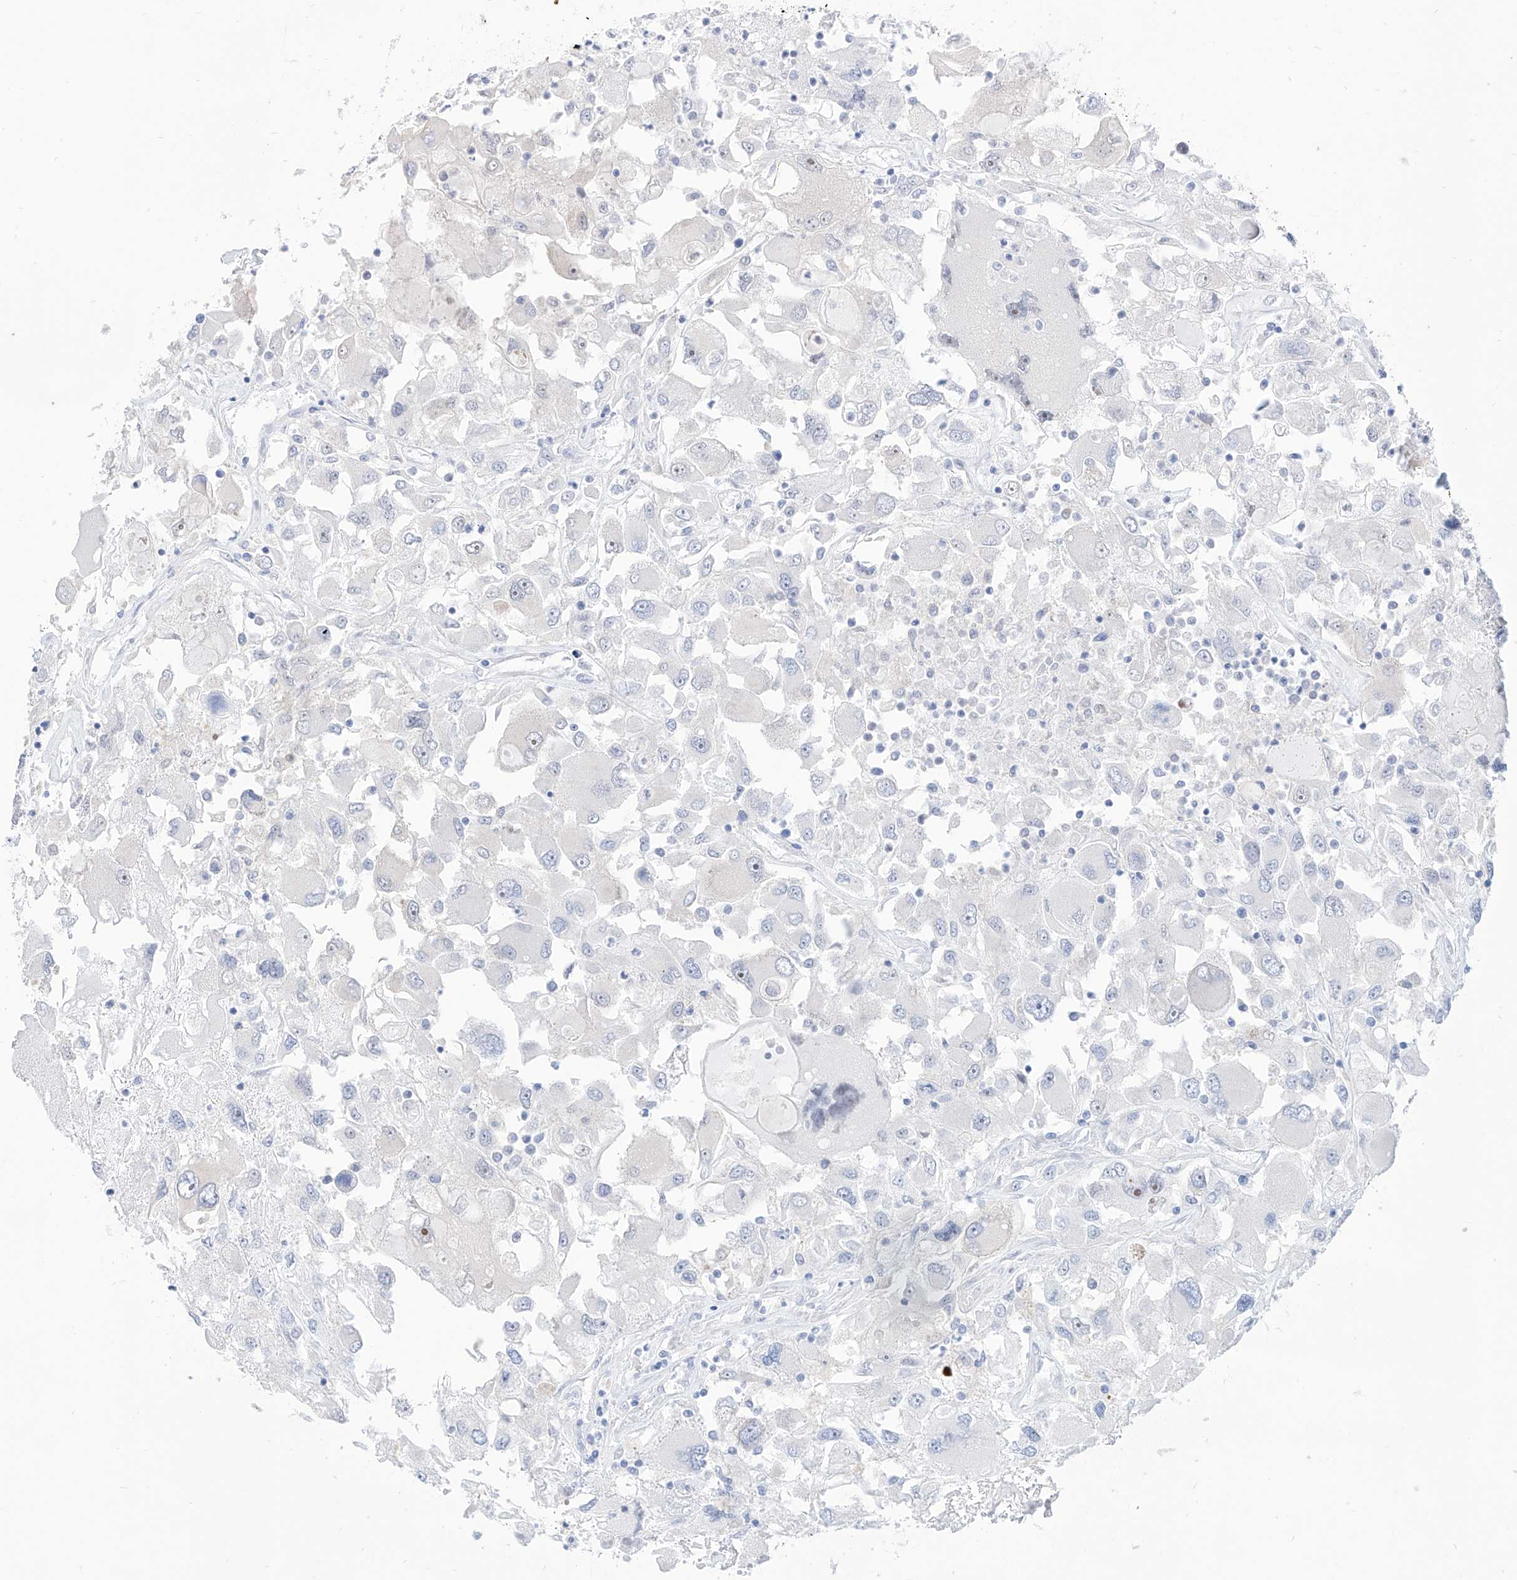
{"staining": {"intensity": "negative", "quantity": "none", "location": "none"}, "tissue": "renal cancer", "cell_type": "Tumor cells", "image_type": "cancer", "snomed": [{"axis": "morphology", "description": "Adenocarcinoma, NOS"}, {"axis": "topography", "description": "Kidney"}], "caption": "Immunohistochemistry (IHC) of adenocarcinoma (renal) demonstrates no expression in tumor cells. (DAB (3,3'-diaminobenzidine) immunohistochemistry visualized using brightfield microscopy, high magnification).", "gene": "PDXK", "patient": {"sex": "female", "age": 52}}